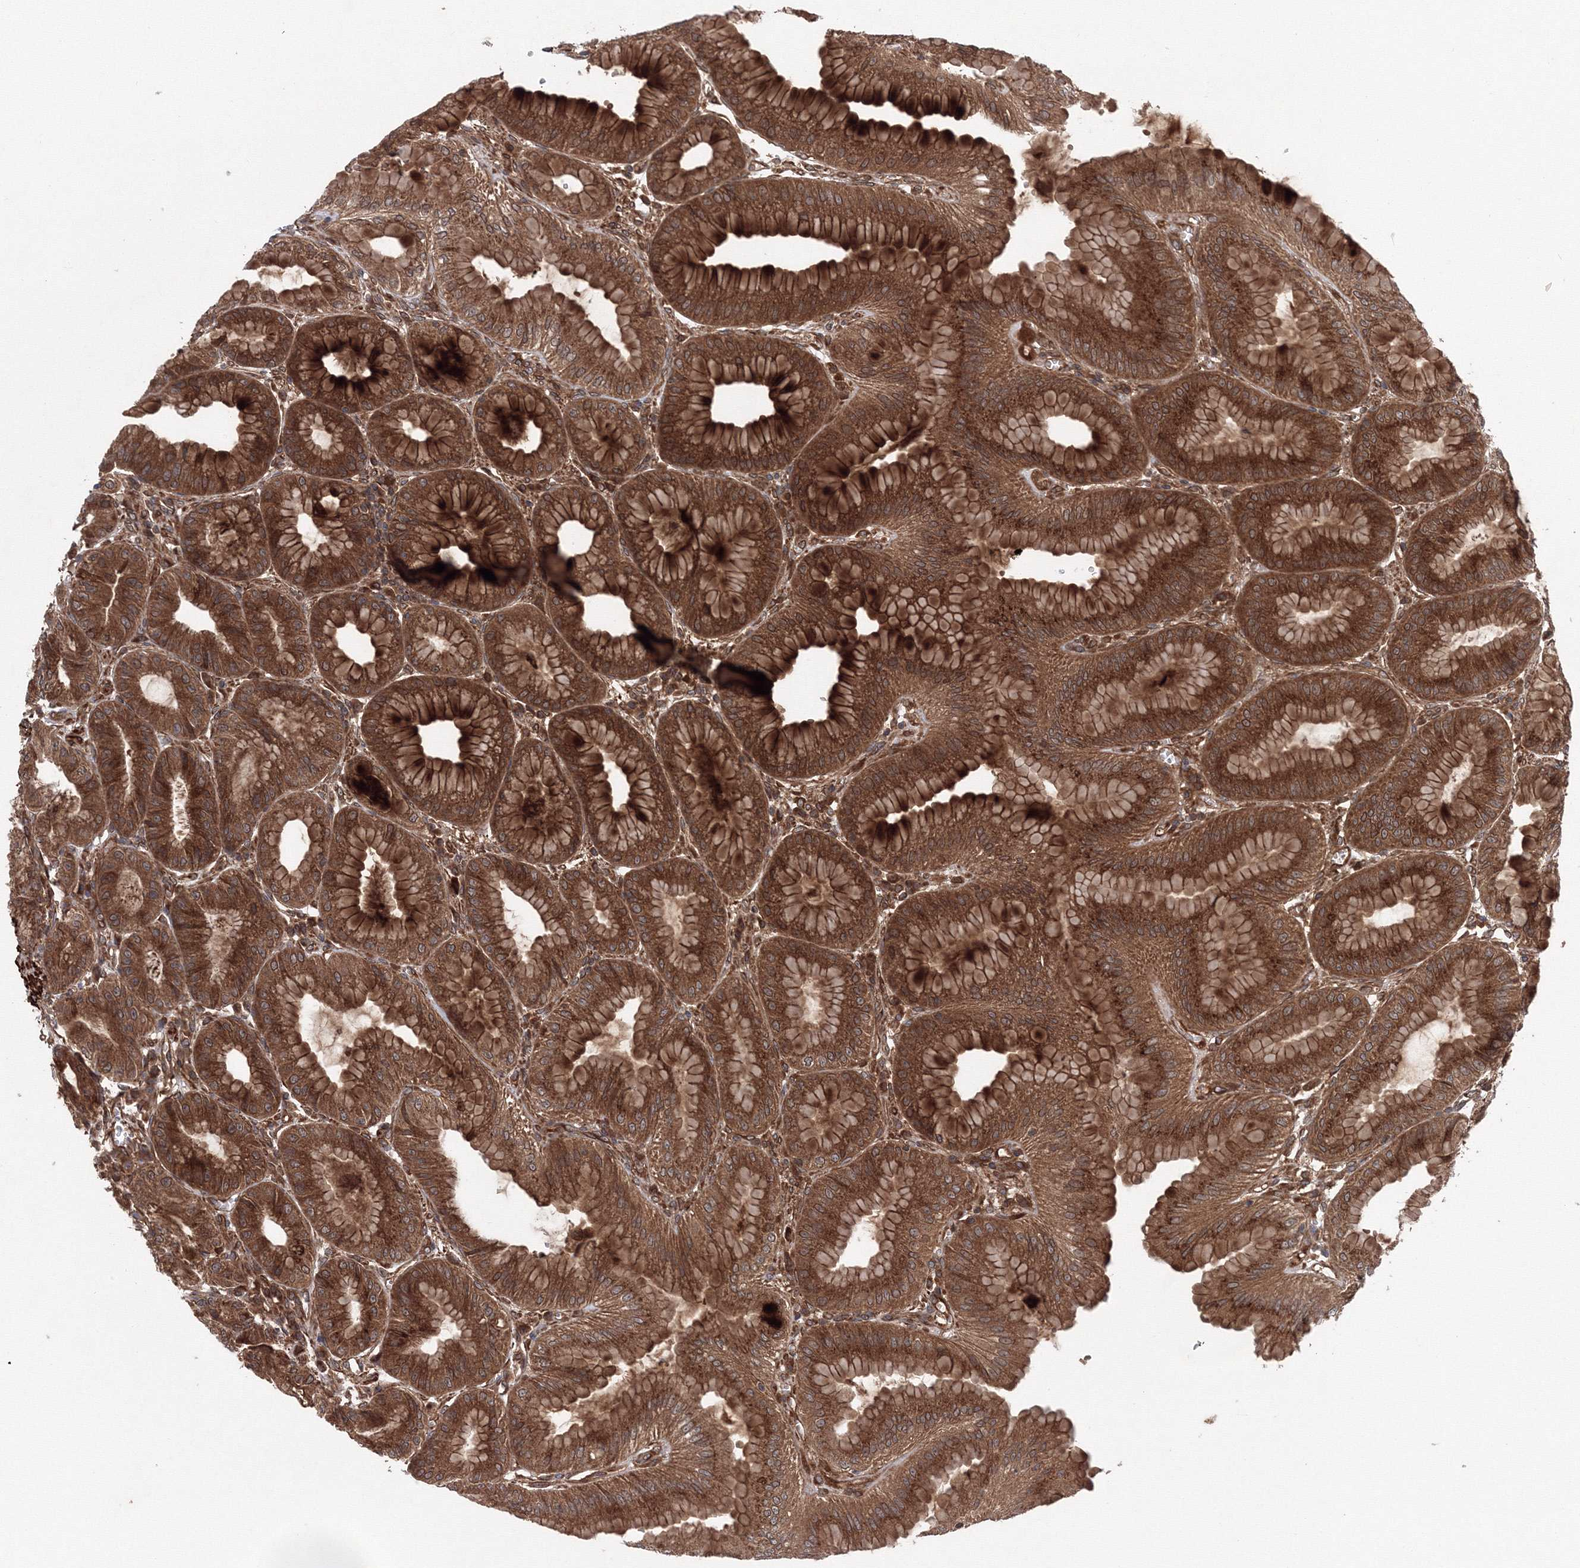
{"staining": {"intensity": "strong", "quantity": ">75%", "location": "cytoplasmic/membranous"}, "tissue": "stomach", "cell_type": "Glandular cells", "image_type": "normal", "snomed": [{"axis": "morphology", "description": "Normal tissue, NOS"}, {"axis": "topography", "description": "Stomach, lower"}], "caption": "A high amount of strong cytoplasmic/membranous positivity is present in approximately >75% of glandular cells in normal stomach. The staining was performed using DAB (3,3'-diaminobenzidine) to visualize the protein expression in brown, while the nuclei were stained in blue with hematoxylin (Magnification: 20x).", "gene": "ATG3", "patient": {"sex": "male", "age": 71}}